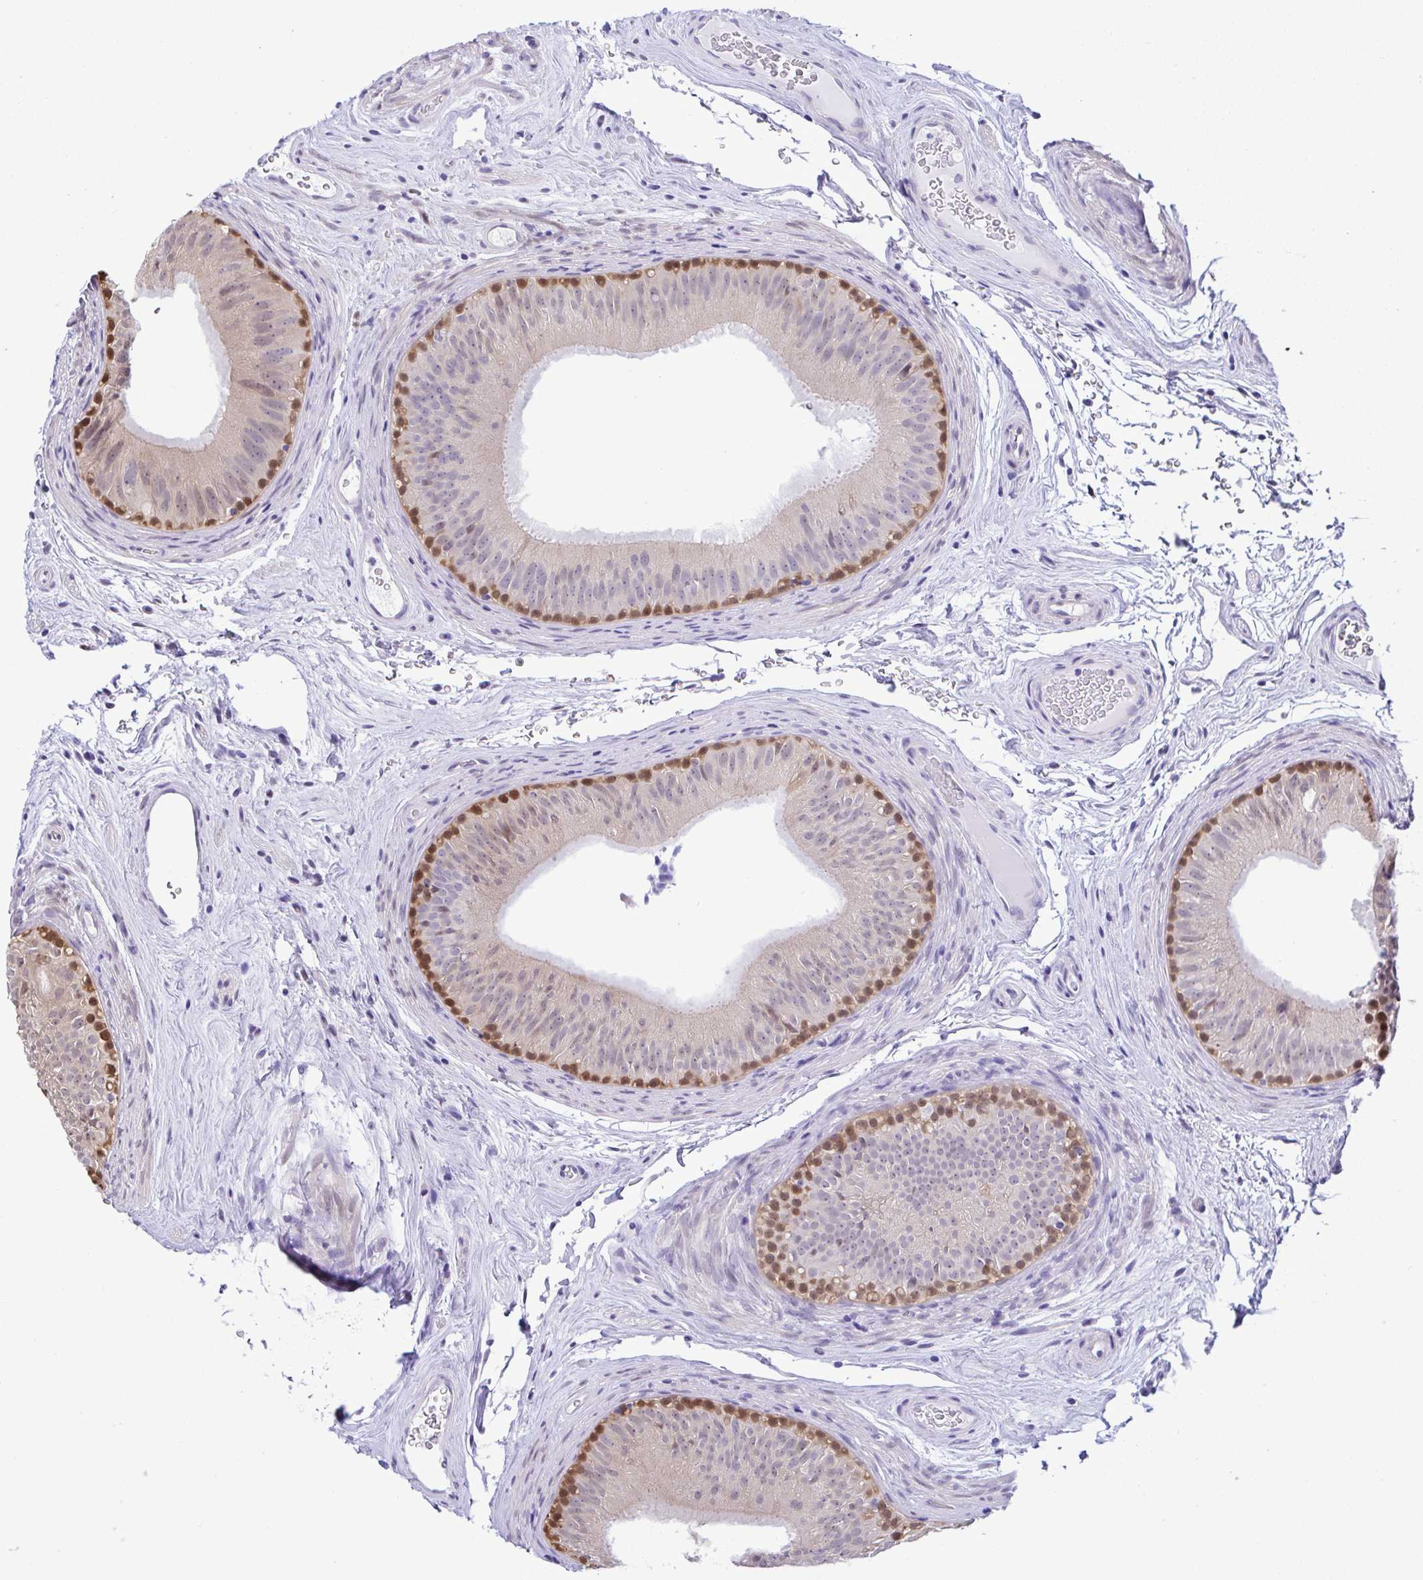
{"staining": {"intensity": "moderate", "quantity": "<25%", "location": "cytoplasmic/membranous,nuclear"}, "tissue": "epididymis", "cell_type": "Glandular cells", "image_type": "normal", "snomed": [{"axis": "morphology", "description": "Normal tissue, NOS"}, {"axis": "topography", "description": "Epididymis"}], "caption": "Epididymis stained with IHC exhibits moderate cytoplasmic/membranous,nuclear positivity in approximately <25% of glandular cells. (DAB = brown stain, brightfield microscopy at high magnification).", "gene": "ZNF485", "patient": {"sex": "male", "age": 44}}